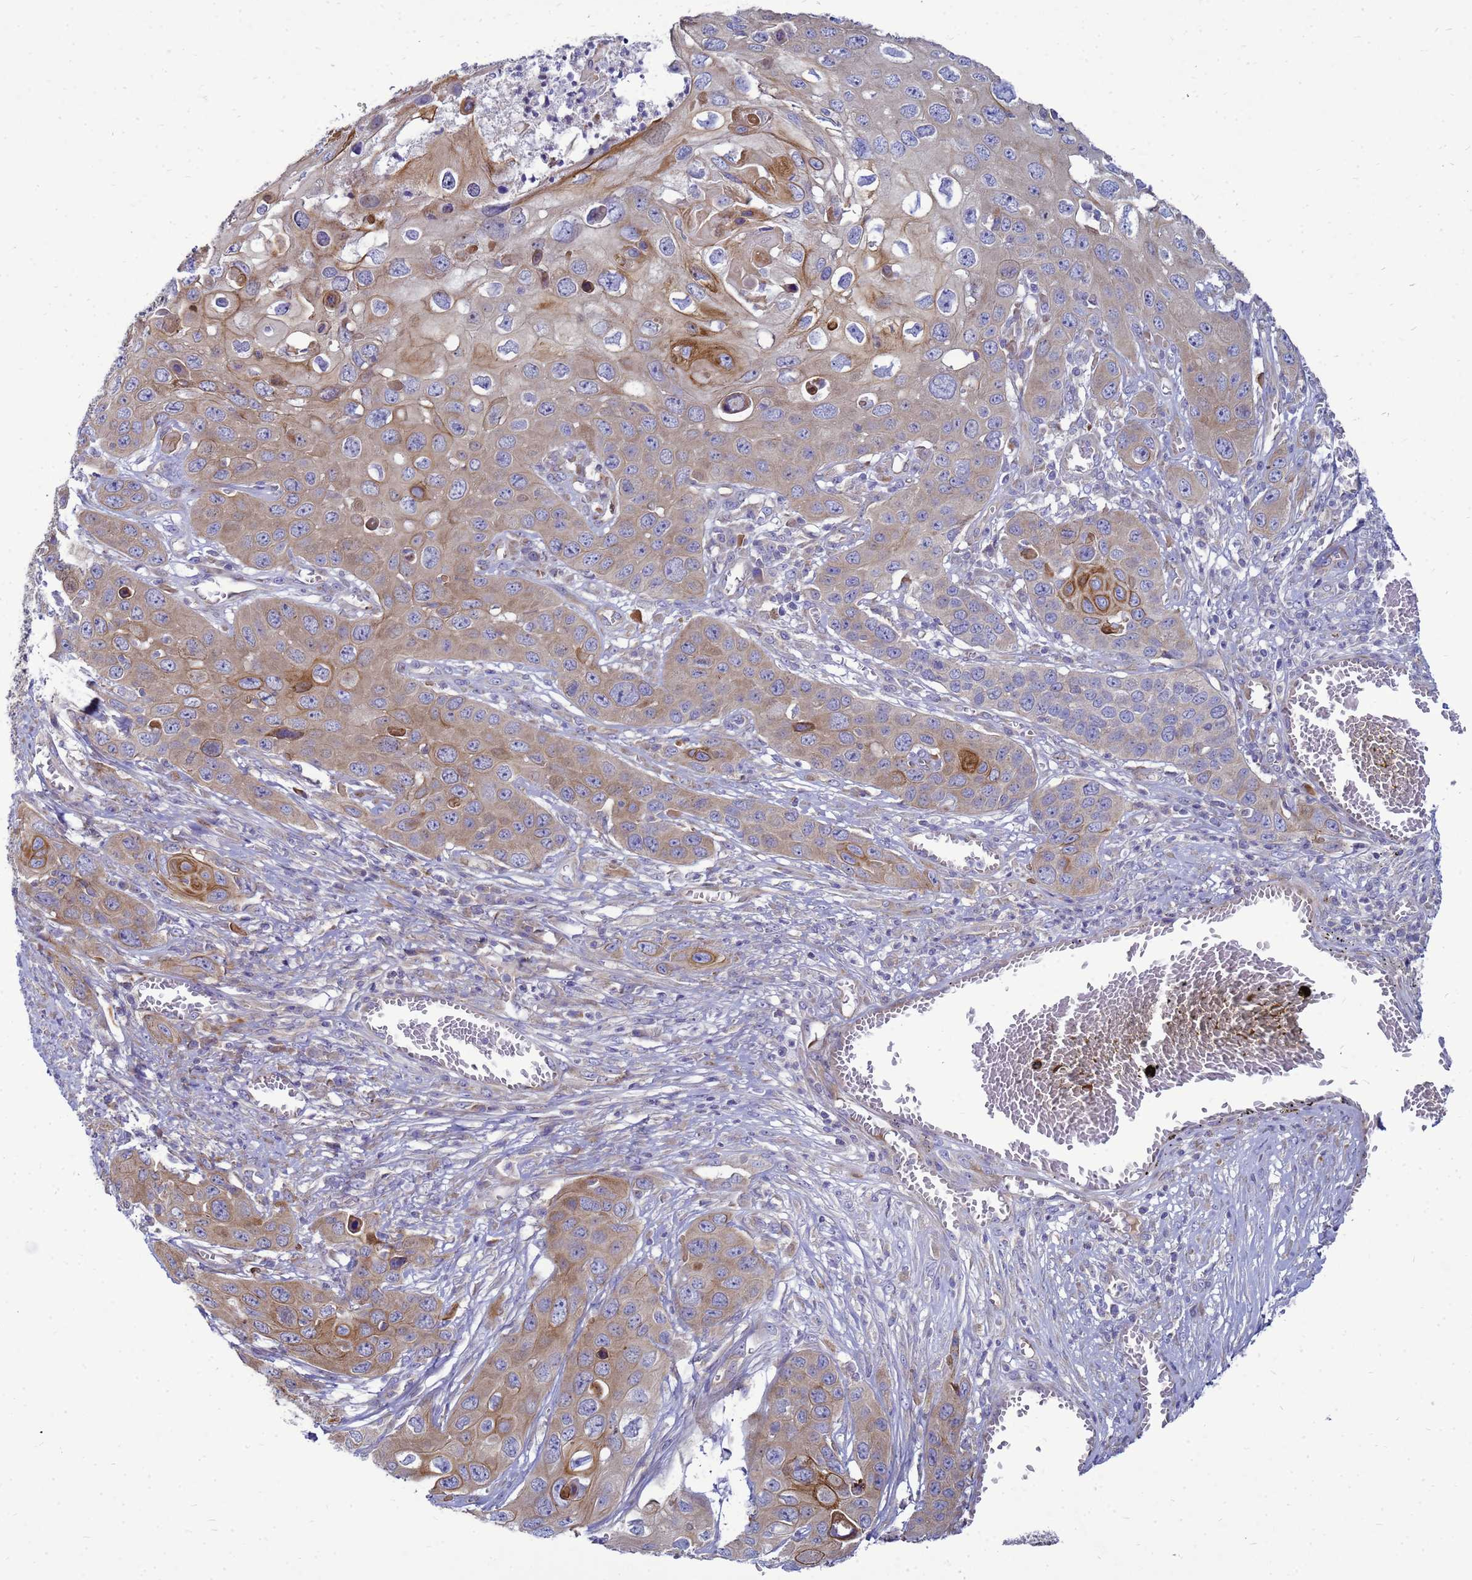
{"staining": {"intensity": "moderate", "quantity": "25%-75%", "location": "cytoplasmic/membranous"}, "tissue": "skin cancer", "cell_type": "Tumor cells", "image_type": "cancer", "snomed": [{"axis": "morphology", "description": "Squamous cell carcinoma, NOS"}, {"axis": "topography", "description": "Skin"}], "caption": "Protein expression analysis of human squamous cell carcinoma (skin) reveals moderate cytoplasmic/membranous positivity in about 25%-75% of tumor cells.", "gene": "MON1B", "patient": {"sex": "male", "age": 55}}